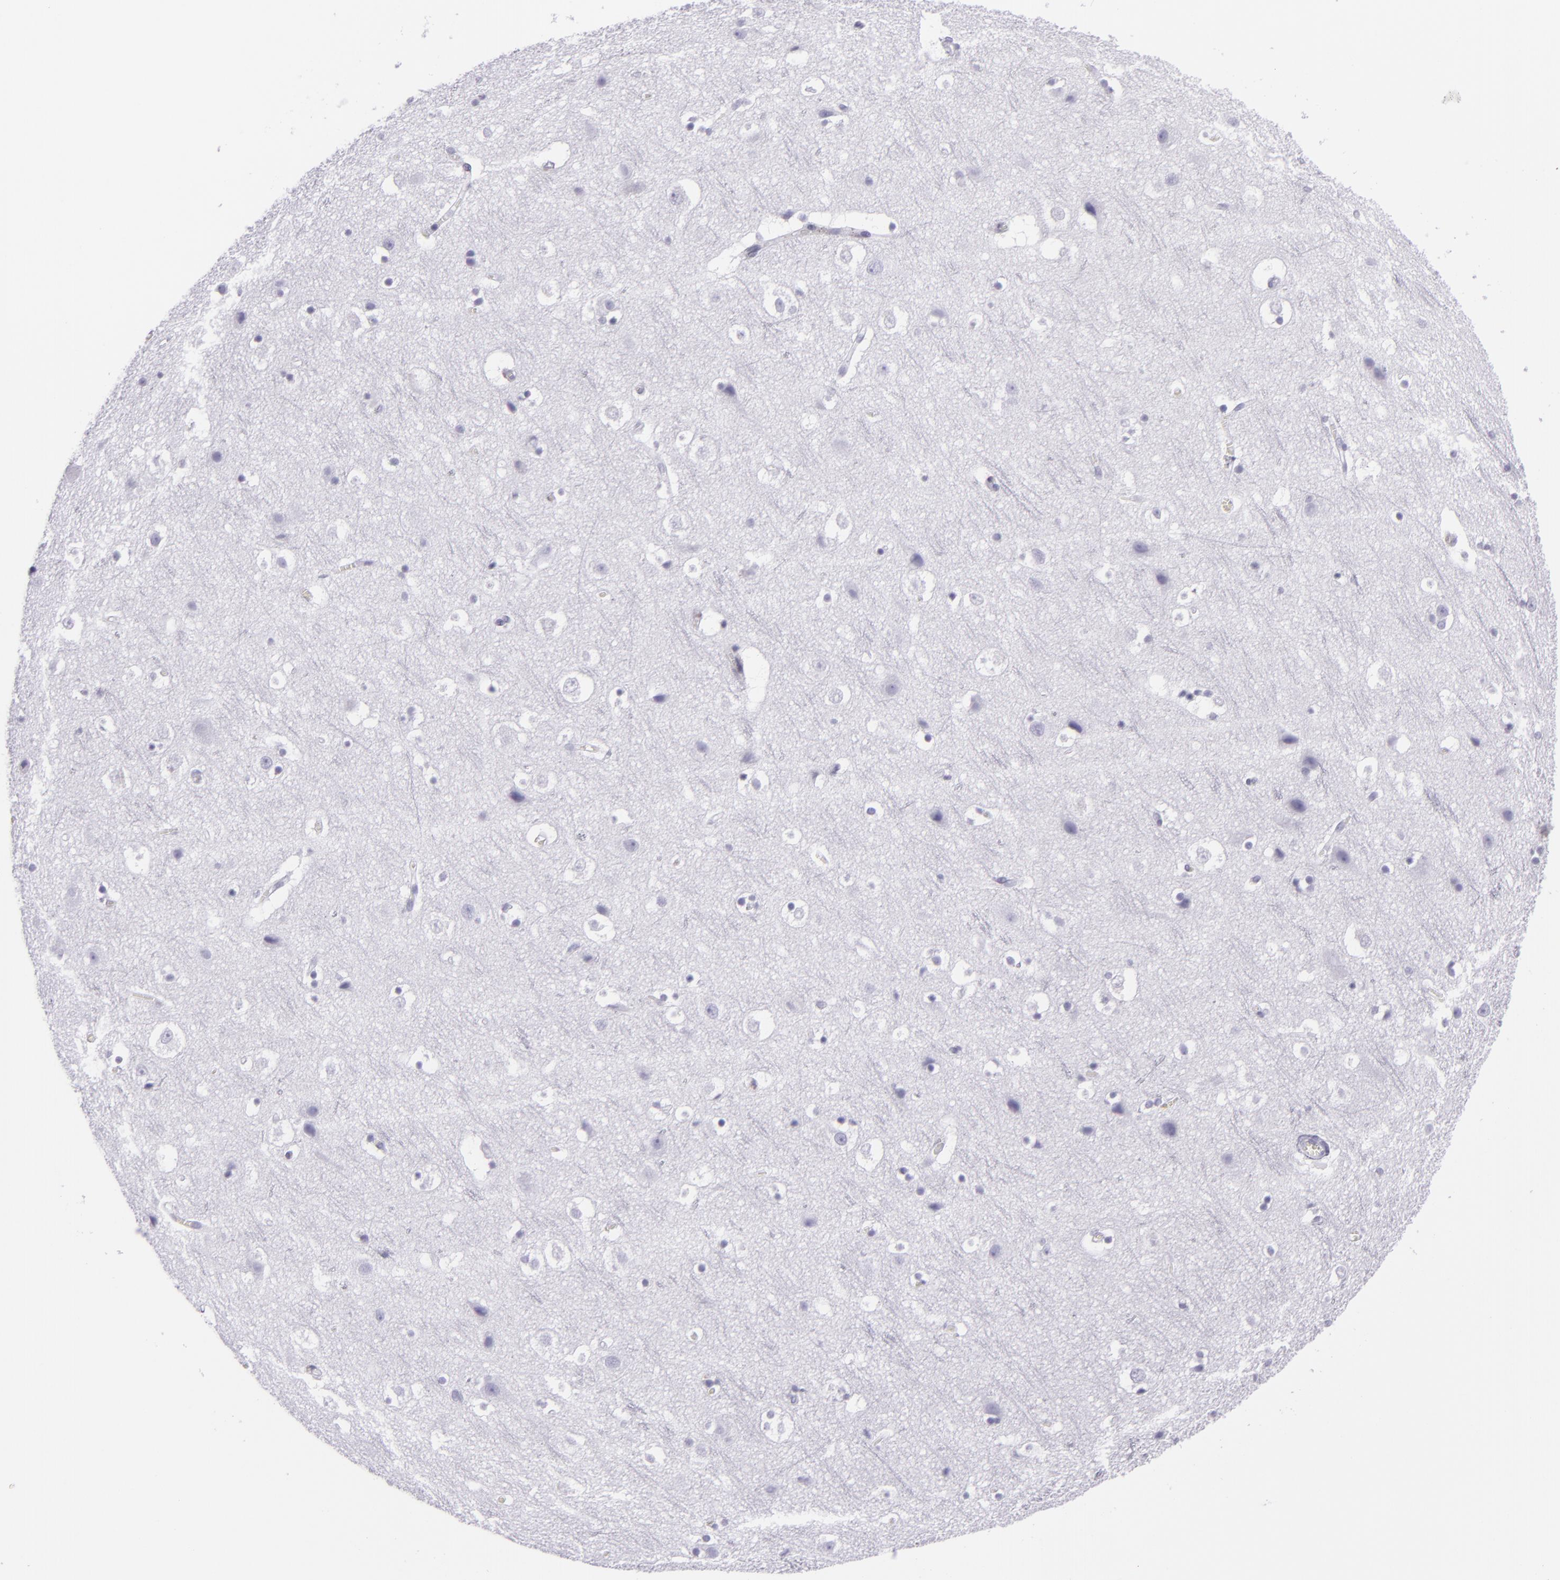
{"staining": {"intensity": "negative", "quantity": "none", "location": "none"}, "tissue": "cerebral cortex", "cell_type": "Endothelial cells", "image_type": "normal", "snomed": [{"axis": "morphology", "description": "Normal tissue, NOS"}, {"axis": "topography", "description": "Cerebral cortex"}], "caption": "DAB (3,3'-diaminobenzidine) immunohistochemical staining of normal cerebral cortex demonstrates no significant expression in endothelial cells.", "gene": "MUC6", "patient": {"sex": "male", "age": 45}}